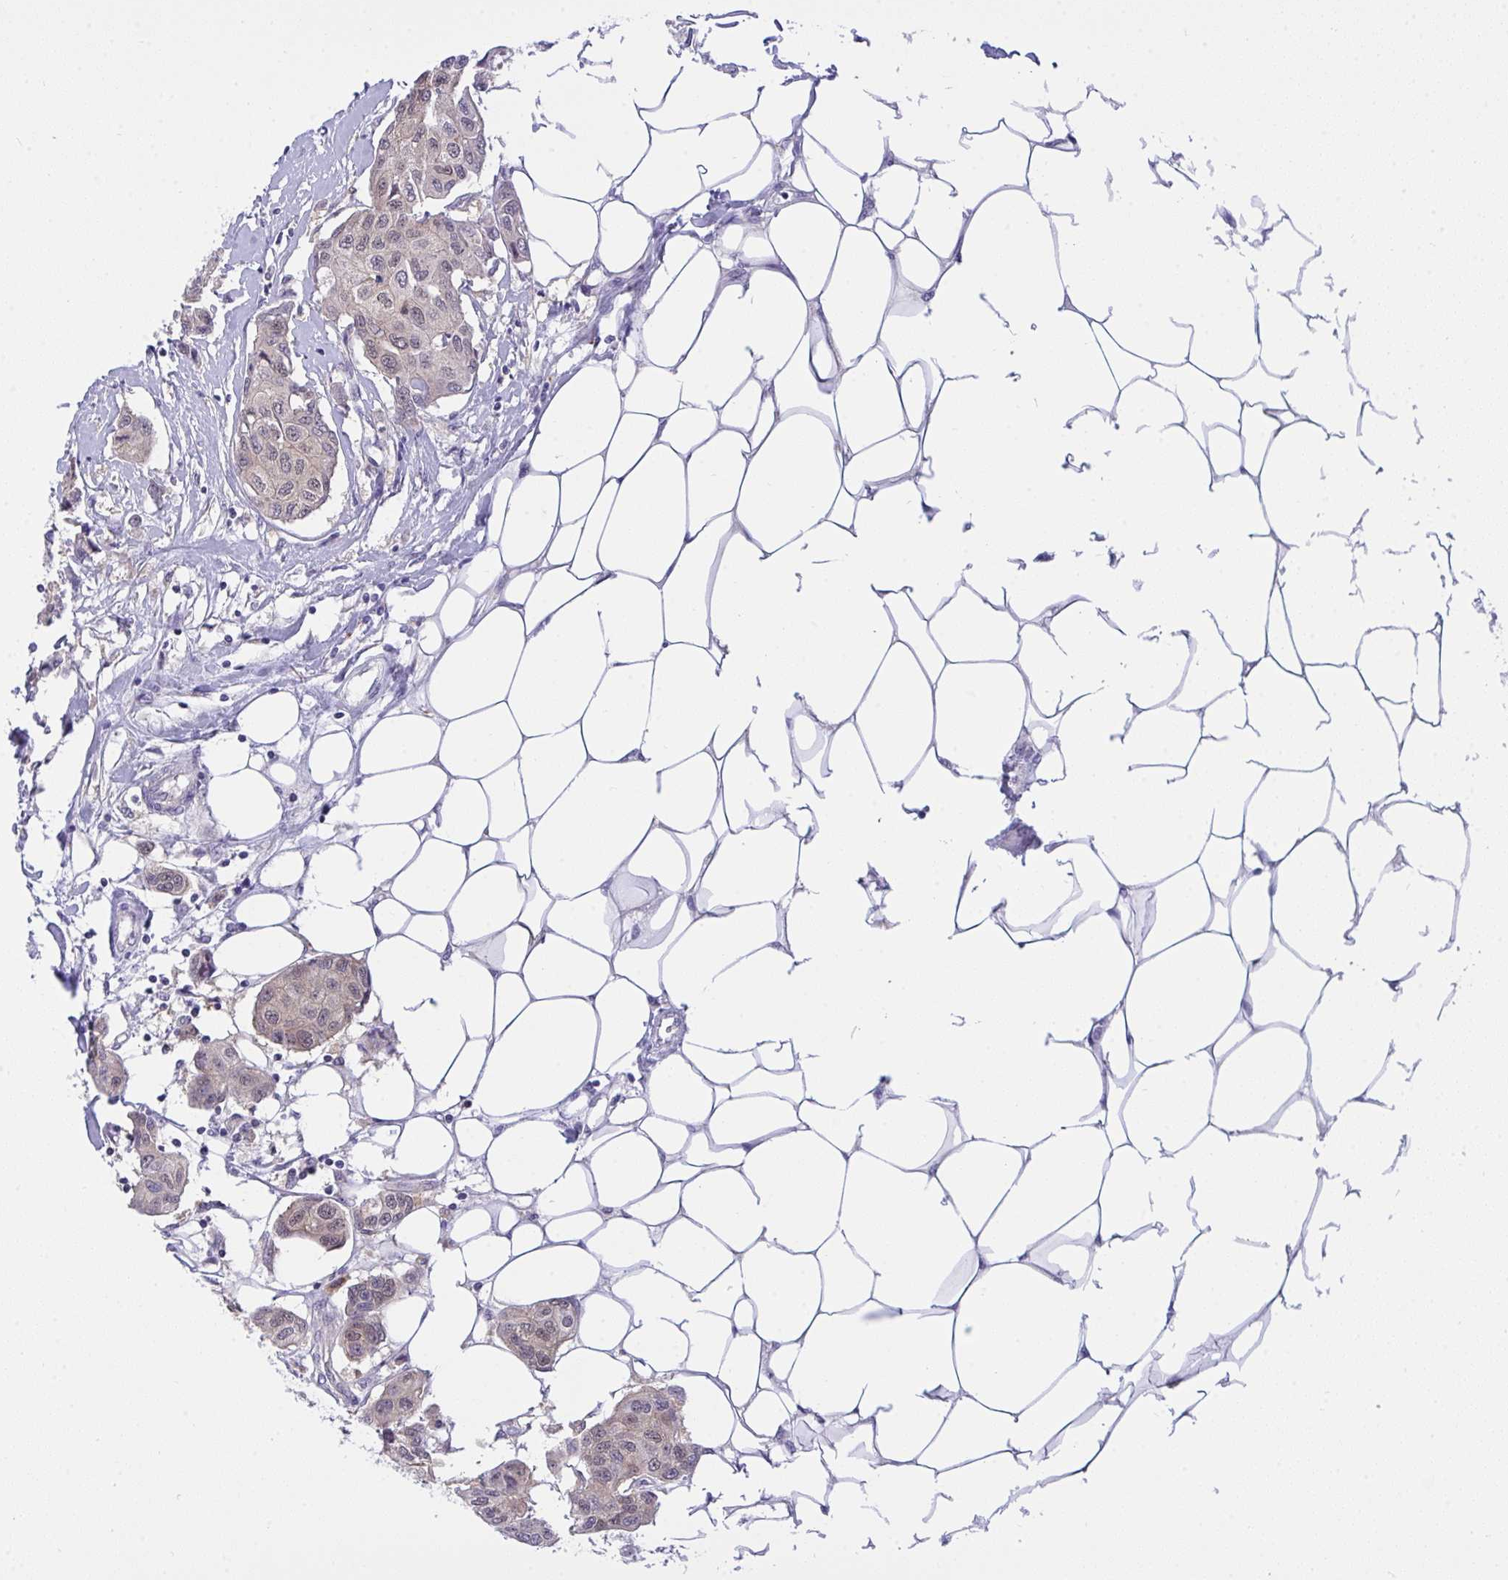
{"staining": {"intensity": "weak", "quantity": ">75%", "location": "cytoplasmic/membranous,nuclear"}, "tissue": "breast cancer", "cell_type": "Tumor cells", "image_type": "cancer", "snomed": [{"axis": "morphology", "description": "Duct carcinoma"}, {"axis": "topography", "description": "Breast"}, {"axis": "topography", "description": "Lymph node"}], "caption": "This micrograph exhibits immunohistochemistry (IHC) staining of breast invasive ductal carcinoma, with low weak cytoplasmic/membranous and nuclear expression in approximately >75% of tumor cells.", "gene": "HOXD12", "patient": {"sex": "female", "age": 80}}